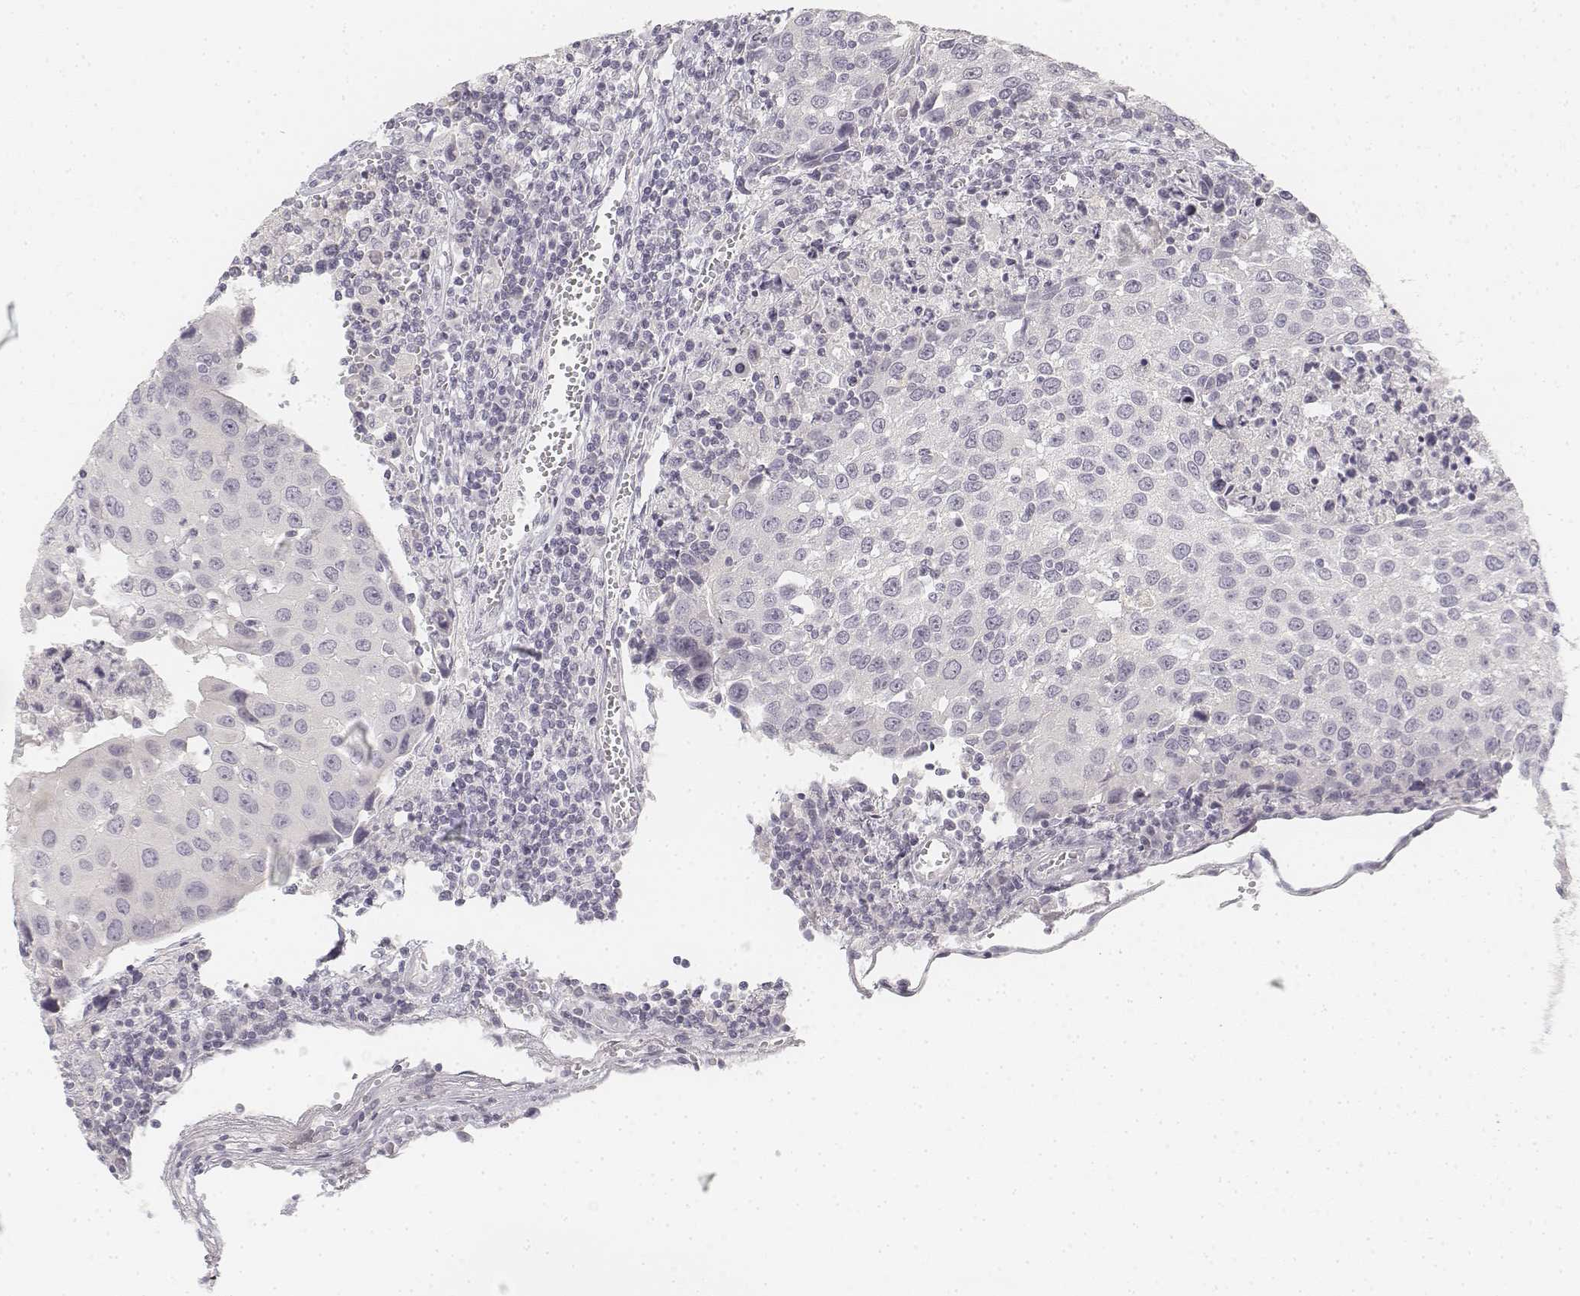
{"staining": {"intensity": "negative", "quantity": "none", "location": "none"}, "tissue": "urothelial cancer", "cell_type": "Tumor cells", "image_type": "cancer", "snomed": [{"axis": "morphology", "description": "Urothelial carcinoma, High grade"}, {"axis": "topography", "description": "Urinary bladder"}], "caption": "This is an immunohistochemistry image of urothelial cancer. There is no staining in tumor cells.", "gene": "DSG4", "patient": {"sex": "female", "age": 85}}